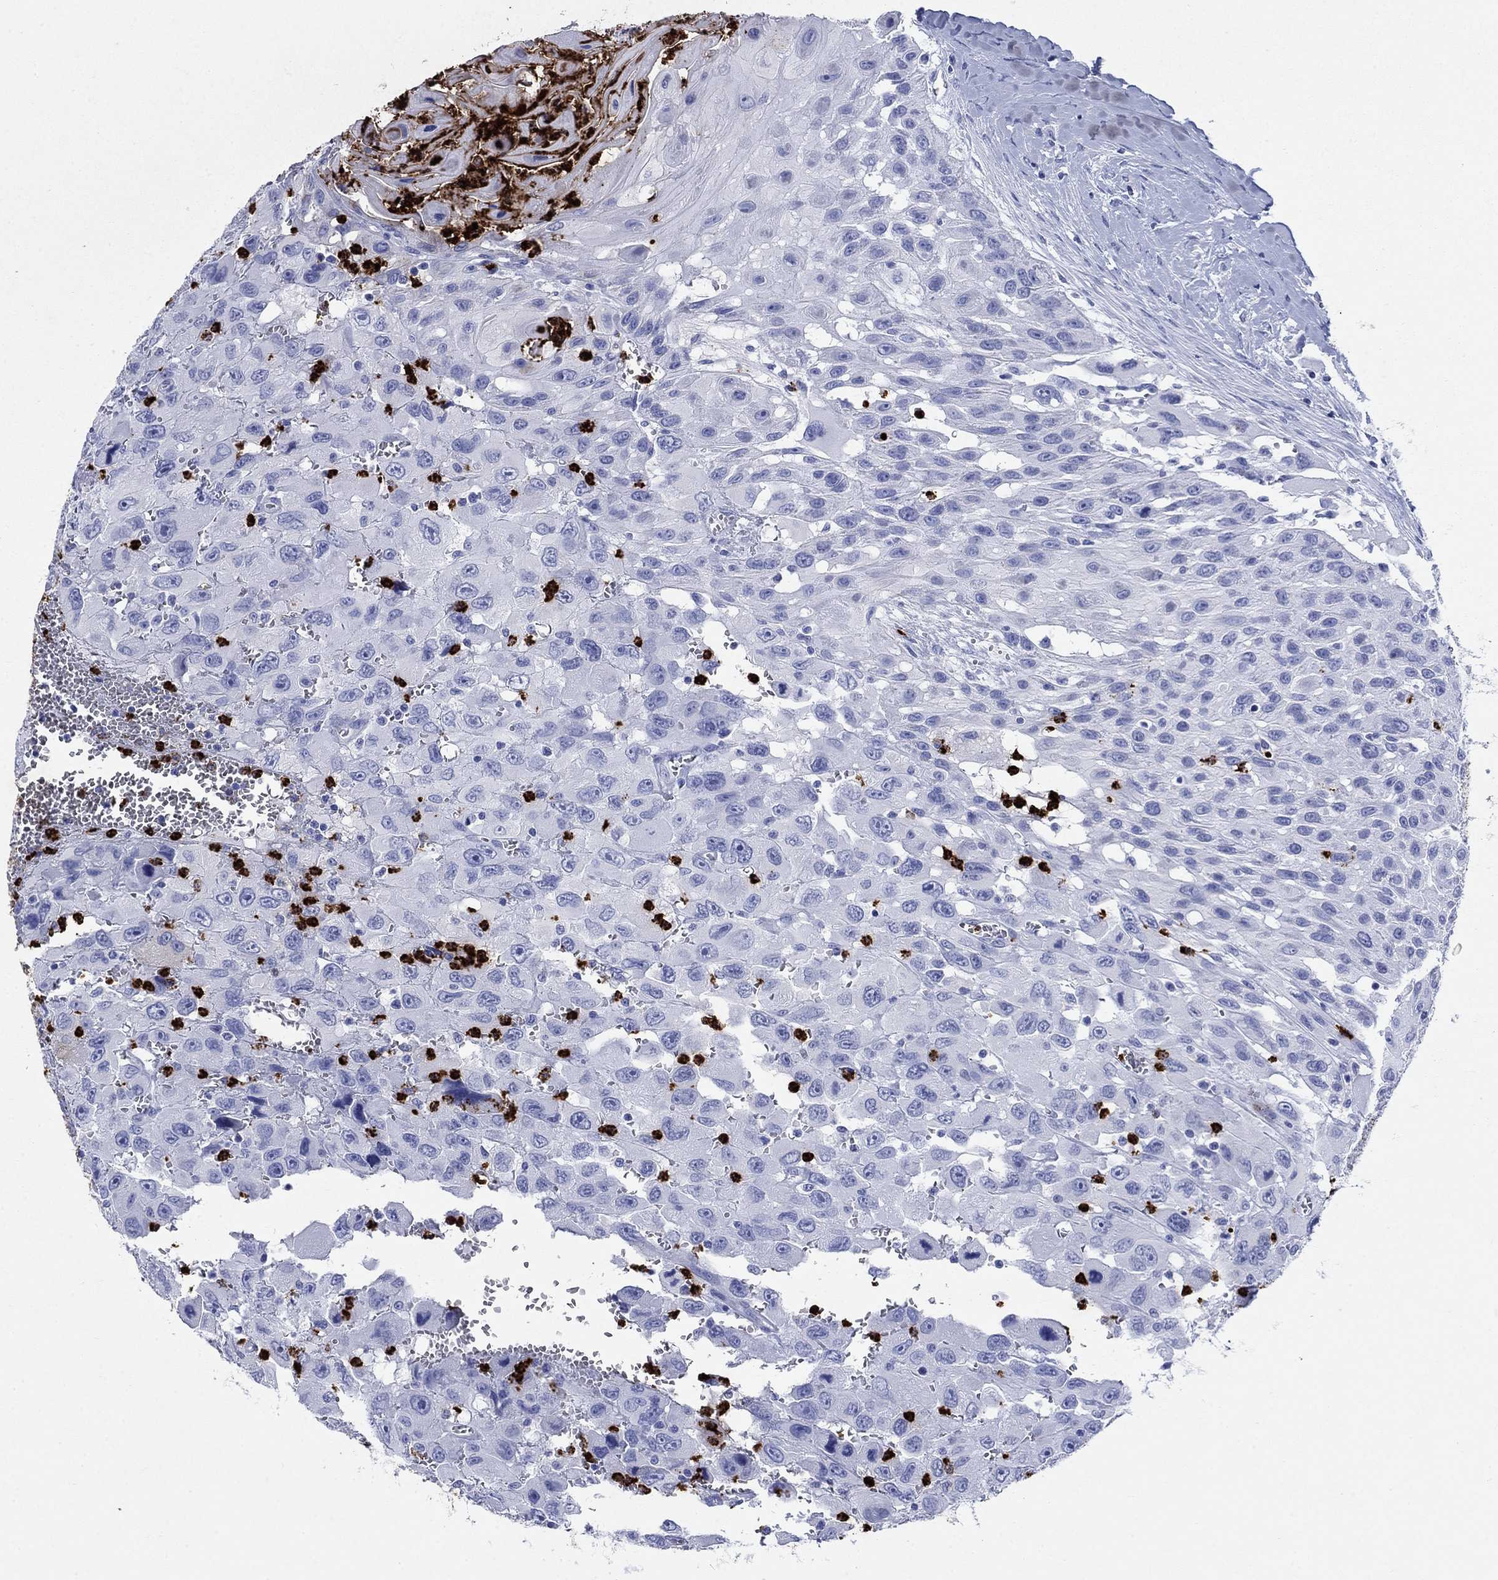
{"staining": {"intensity": "negative", "quantity": "none", "location": "none"}, "tissue": "head and neck cancer", "cell_type": "Tumor cells", "image_type": "cancer", "snomed": [{"axis": "morphology", "description": "Squamous cell carcinoma, NOS"}, {"axis": "morphology", "description": "Squamous cell carcinoma, metastatic, NOS"}, {"axis": "topography", "description": "Oral tissue"}, {"axis": "topography", "description": "Head-Neck"}], "caption": "Head and neck cancer (metastatic squamous cell carcinoma) was stained to show a protein in brown. There is no significant expression in tumor cells.", "gene": "AZU1", "patient": {"sex": "female", "age": 85}}